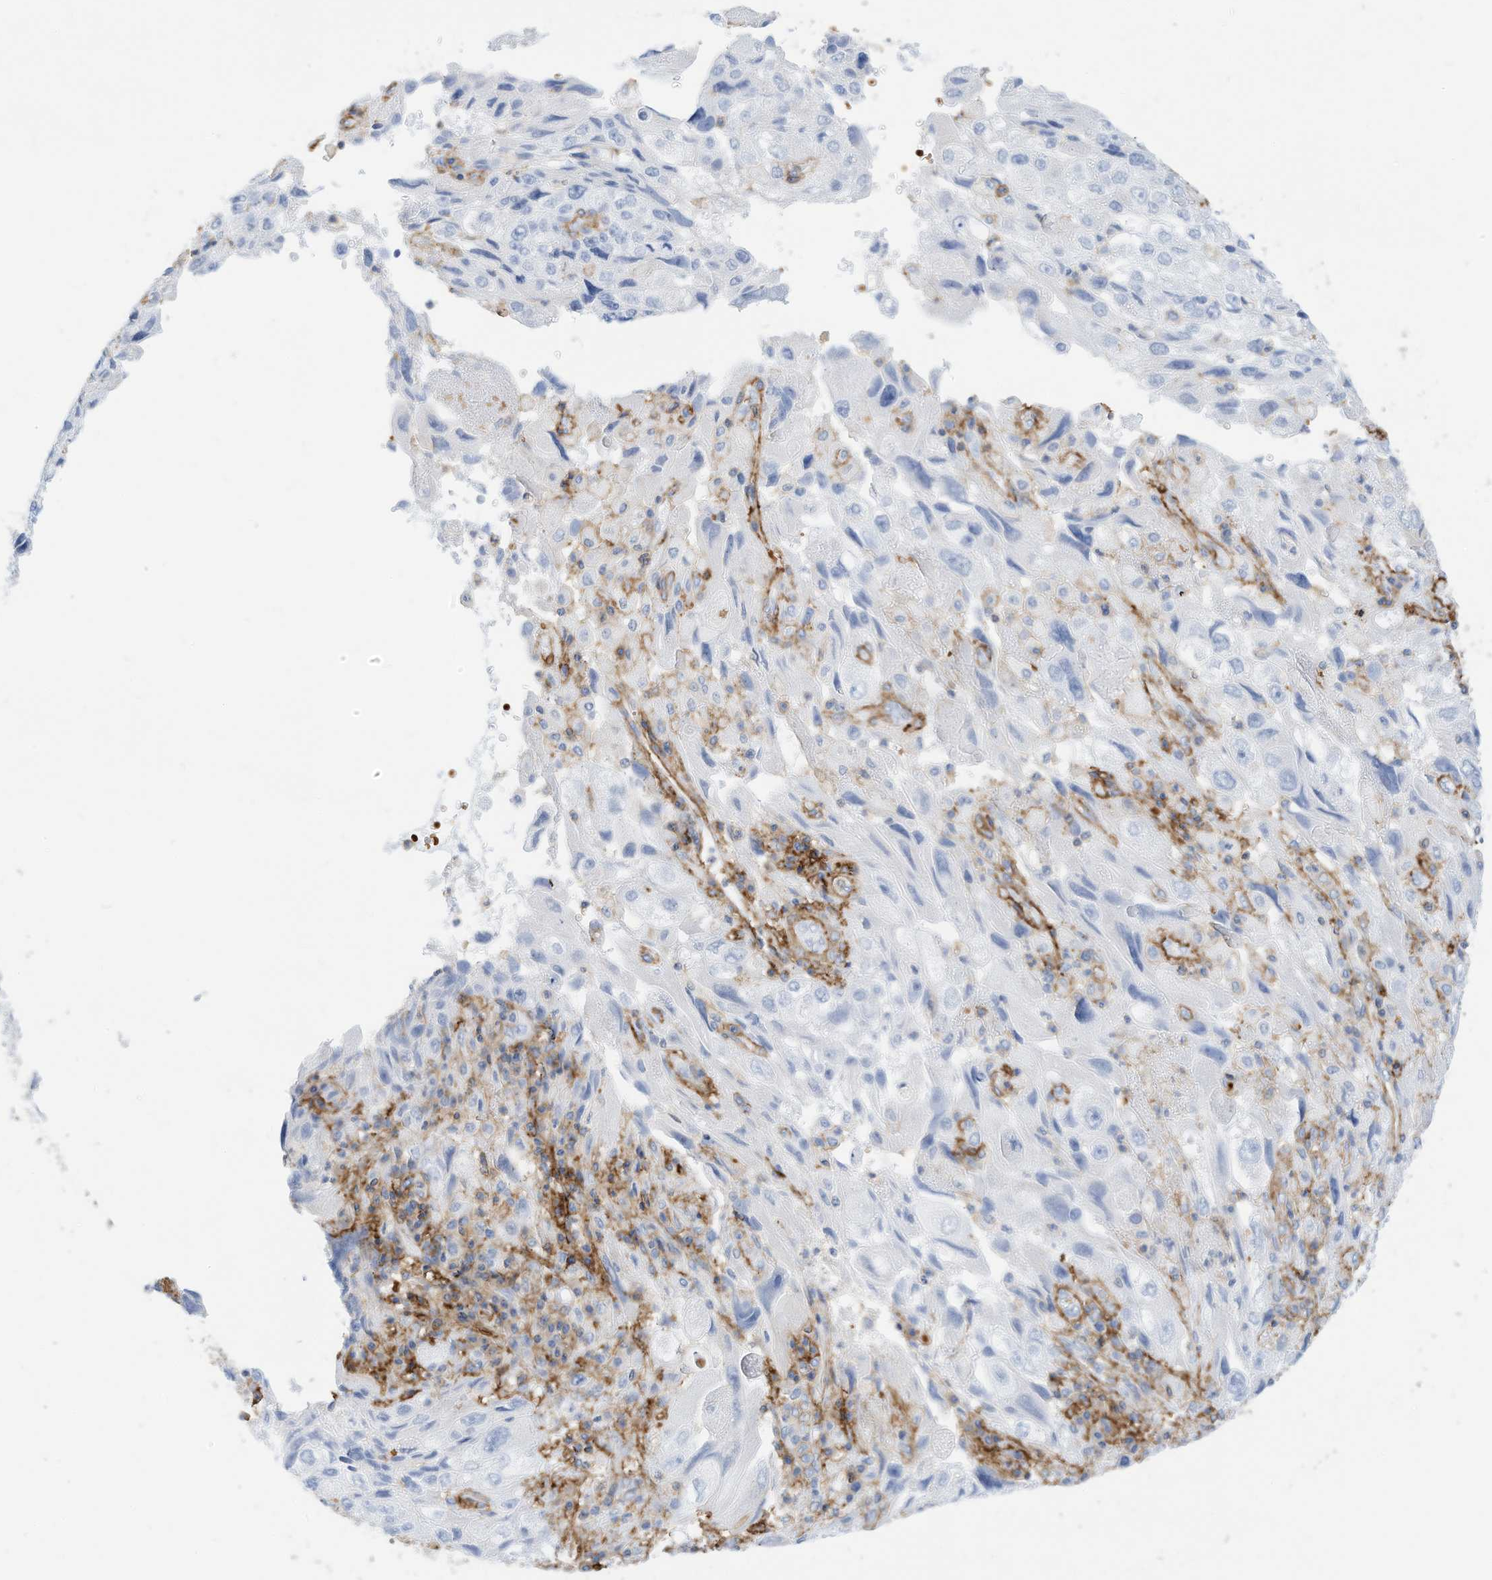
{"staining": {"intensity": "negative", "quantity": "none", "location": "none"}, "tissue": "endometrial cancer", "cell_type": "Tumor cells", "image_type": "cancer", "snomed": [{"axis": "morphology", "description": "Adenocarcinoma, NOS"}, {"axis": "topography", "description": "Endometrium"}], "caption": "The photomicrograph displays no staining of tumor cells in endometrial cancer (adenocarcinoma).", "gene": "TXNDC9", "patient": {"sex": "female", "age": 49}}